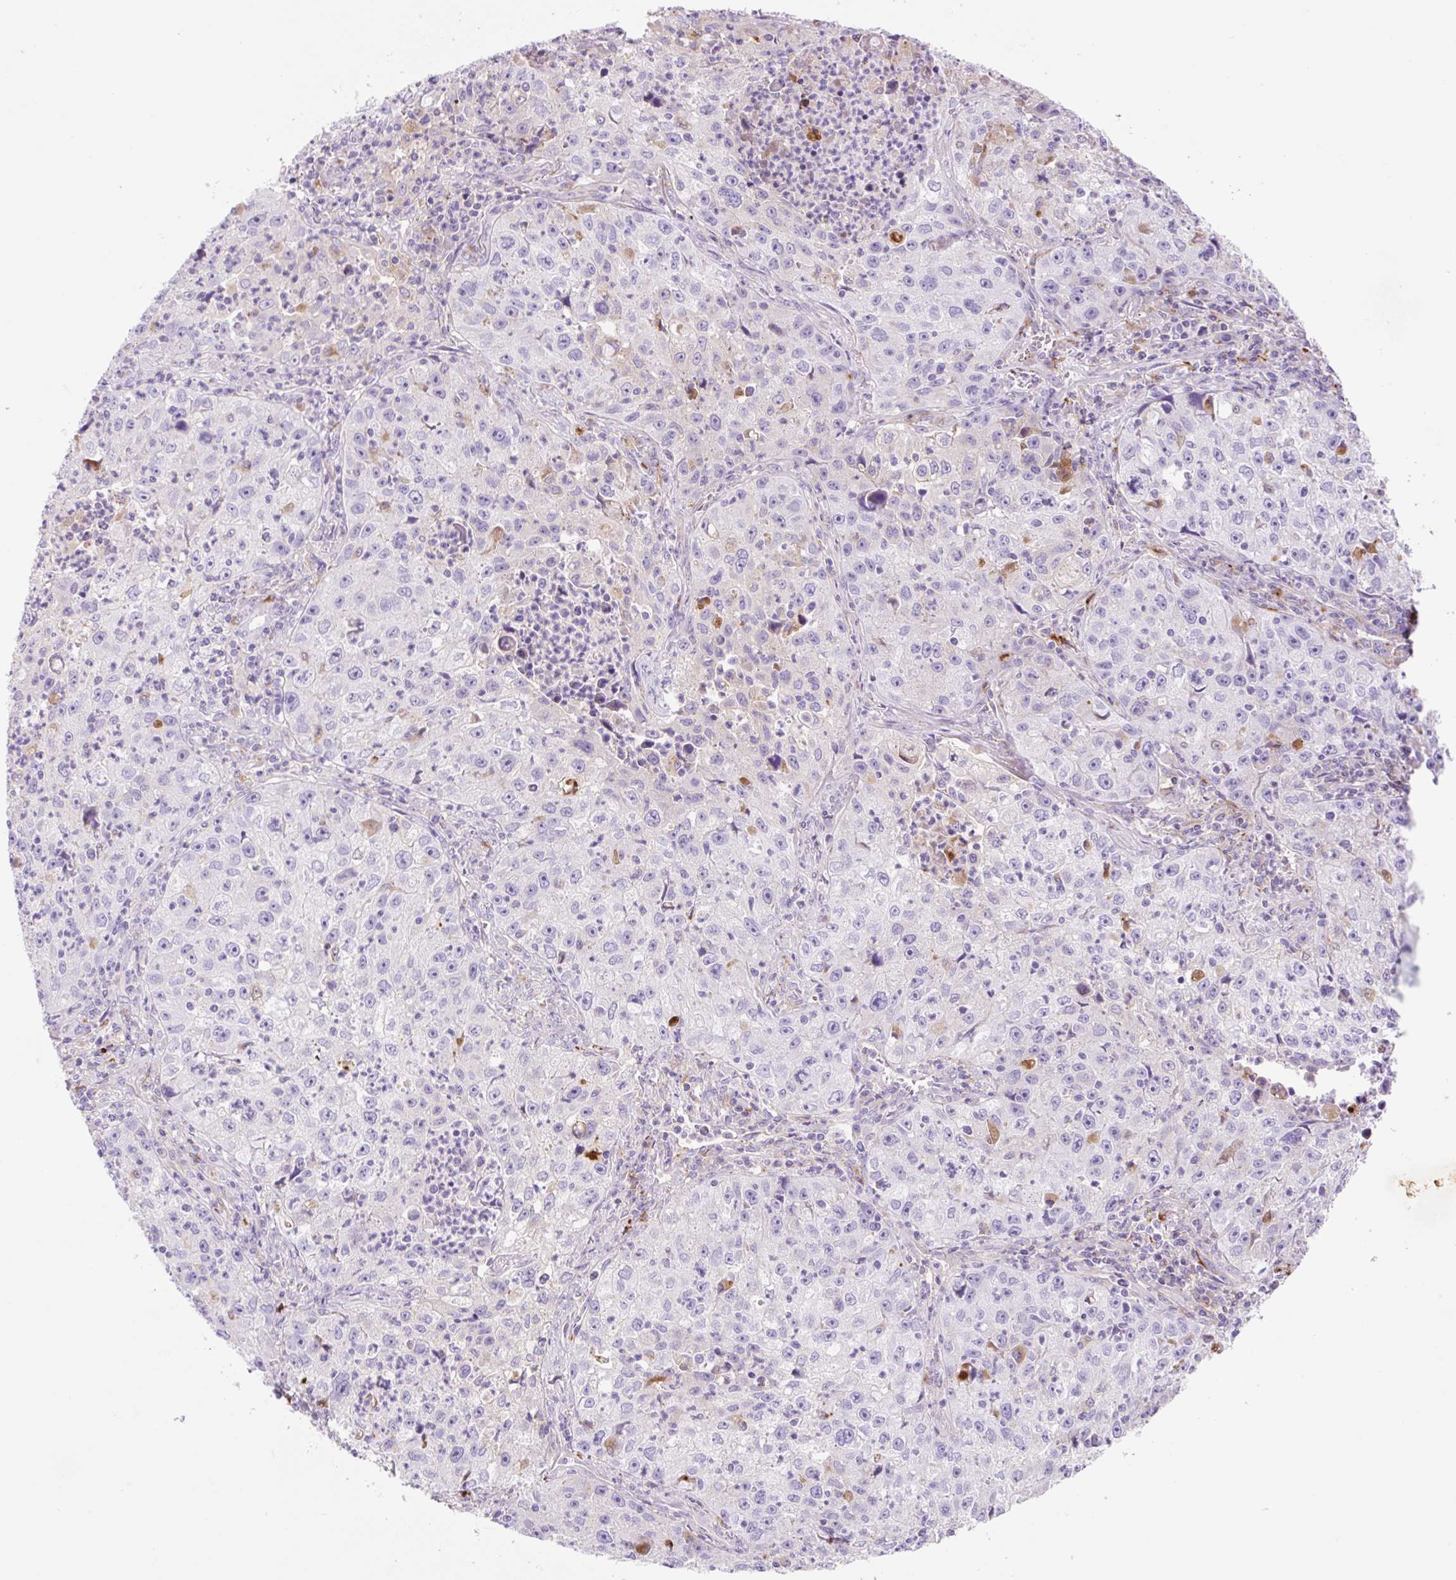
{"staining": {"intensity": "negative", "quantity": "none", "location": "none"}, "tissue": "lung cancer", "cell_type": "Tumor cells", "image_type": "cancer", "snomed": [{"axis": "morphology", "description": "Squamous cell carcinoma, NOS"}, {"axis": "topography", "description": "Lung"}], "caption": "Tumor cells are negative for protein expression in human lung cancer (squamous cell carcinoma).", "gene": "HEXA", "patient": {"sex": "male", "age": 71}}